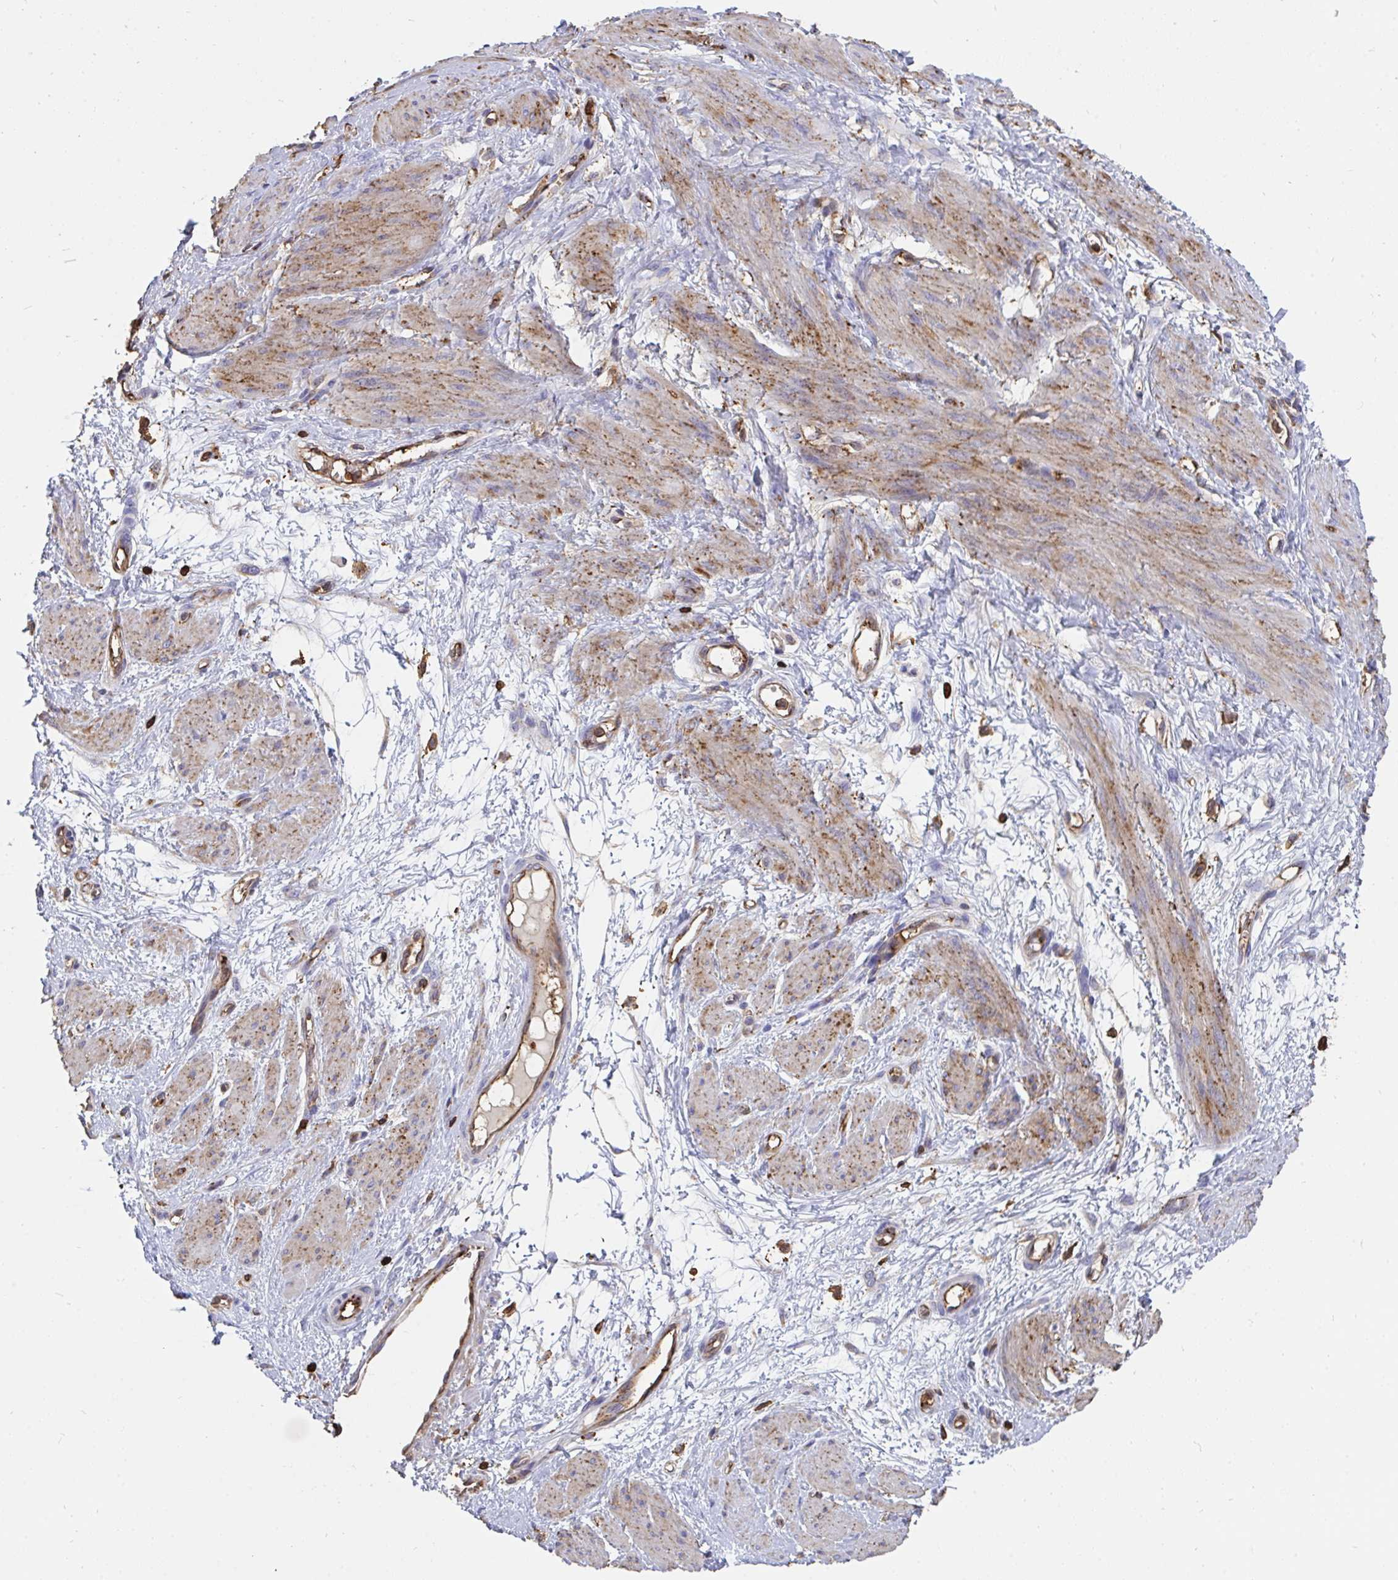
{"staining": {"intensity": "weak", "quantity": "25%-75%", "location": "cytoplasmic/membranous"}, "tissue": "smooth muscle", "cell_type": "Smooth muscle cells", "image_type": "normal", "snomed": [{"axis": "morphology", "description": "Normal tissue, NOS"}, {"axis": "topography", "description": "Smooth muscle"}, {"axis": "topography", "description": "Uterus"}], "caption": "Protein expression analysis of unremarkable smooth muscle demonstrates weak cytoplasmic/membranous staining in approximately 25%-75% of smooth muscle cells. (Stains: DAB in brown, nuclei in blue, Microscopy: brightfield microscopy at high magnification).", "gene": "CFL1", "patient": {"sex": "female", "age": 39}}